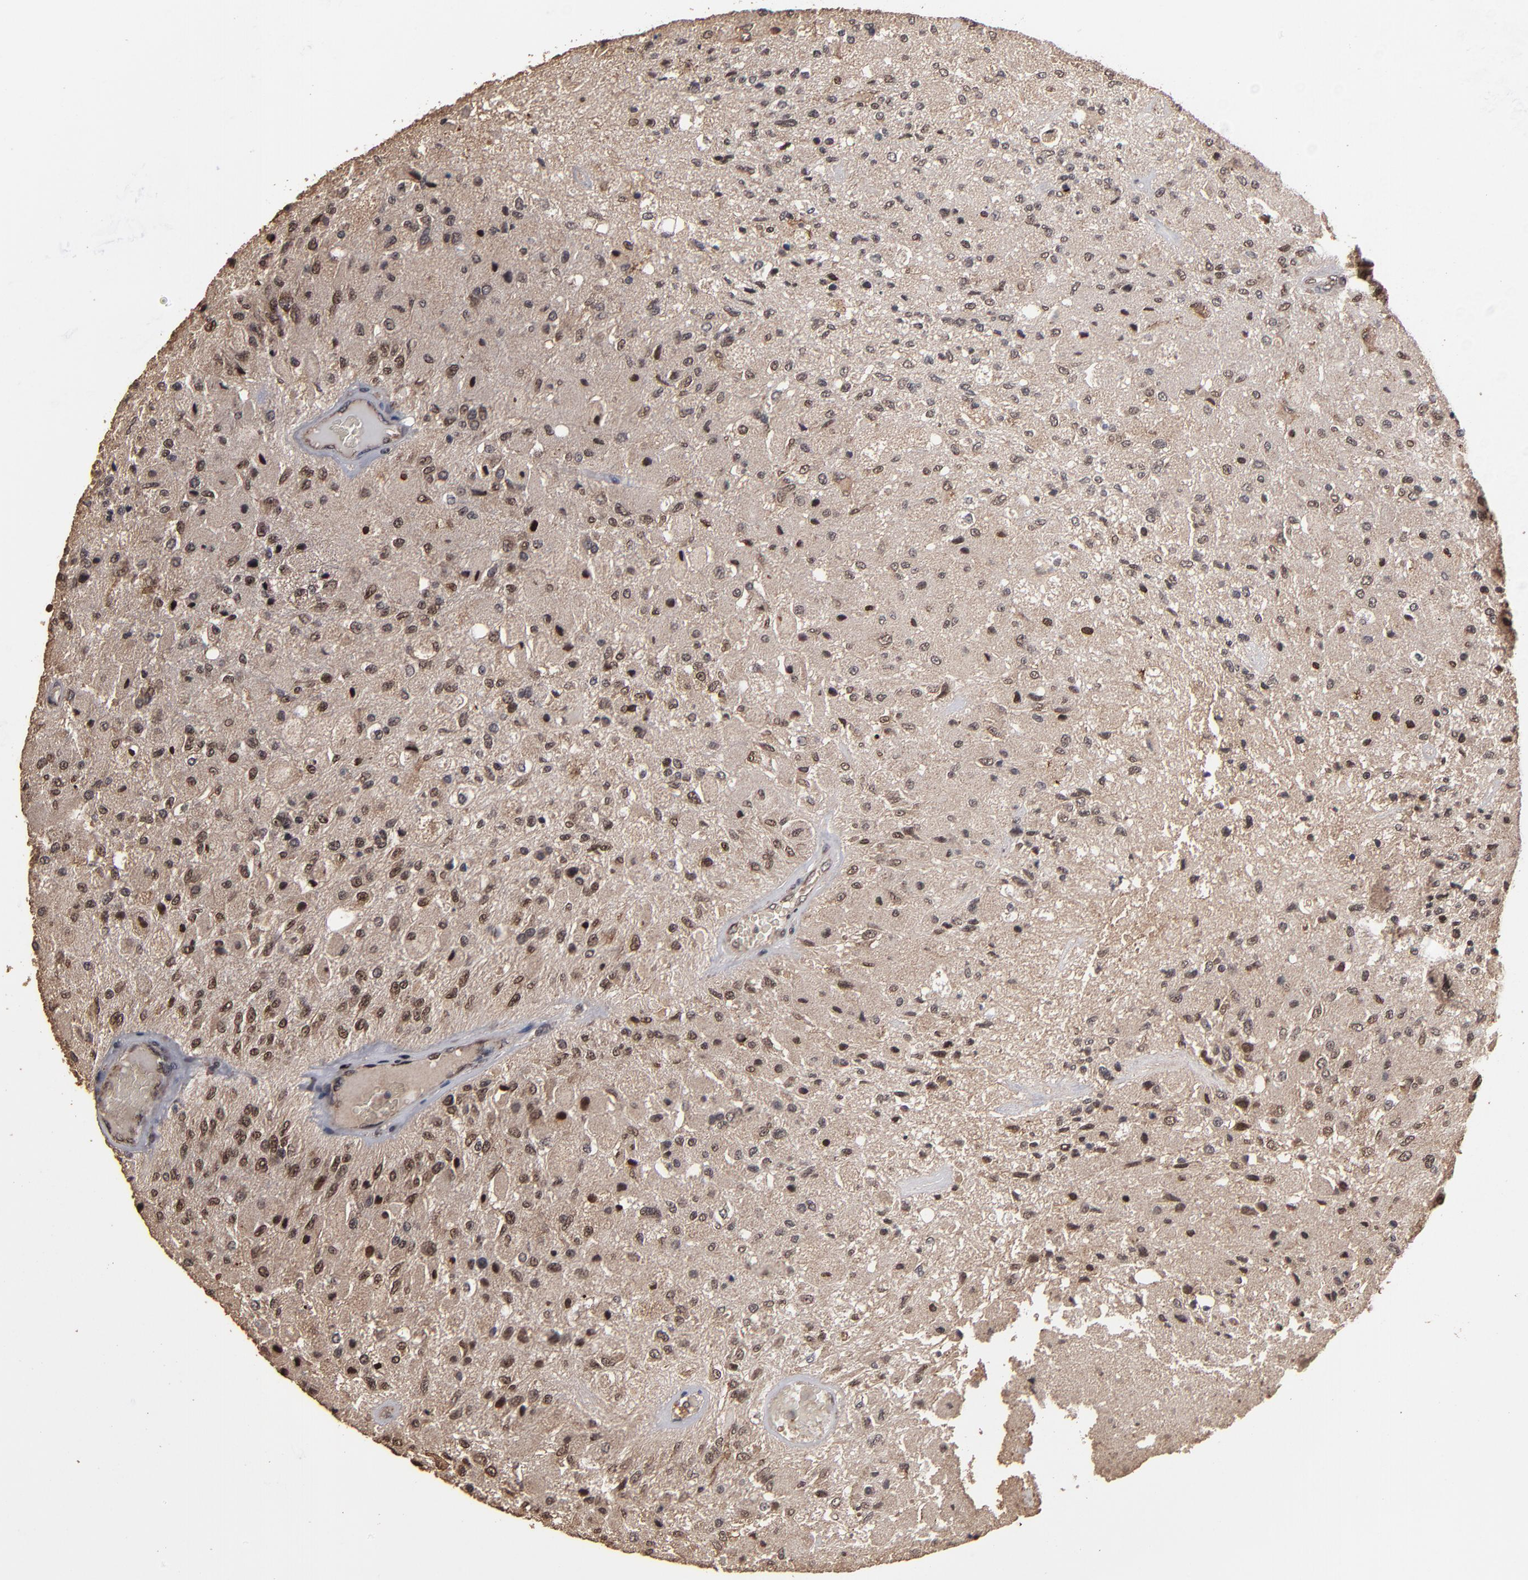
{"staining": {"intensity": "weak", "quantity": ">75%", "location": "cytoplasmic/membranous,nuclear"}, "tissue": "glioma", "cell_type": "Tumor cells", "image_type": "cancer", "snomed": [{"axis": "morphology", "description": "Normal tissue, NOS"}, {"axis": "morphology", "description": "Glioma, malignant, High grade"}, {"axis": "topography", "description": "Cerebral cortex"}], "caption": "Approximately >75% of tumor cells in human glioma demonstrate weak cytoplasmic/membranous and nuclear protein positivity as visualized by brown immunohistochemical staining.", "gene": "NXF2B", "patient": {"sex": "male", "age": 77}}